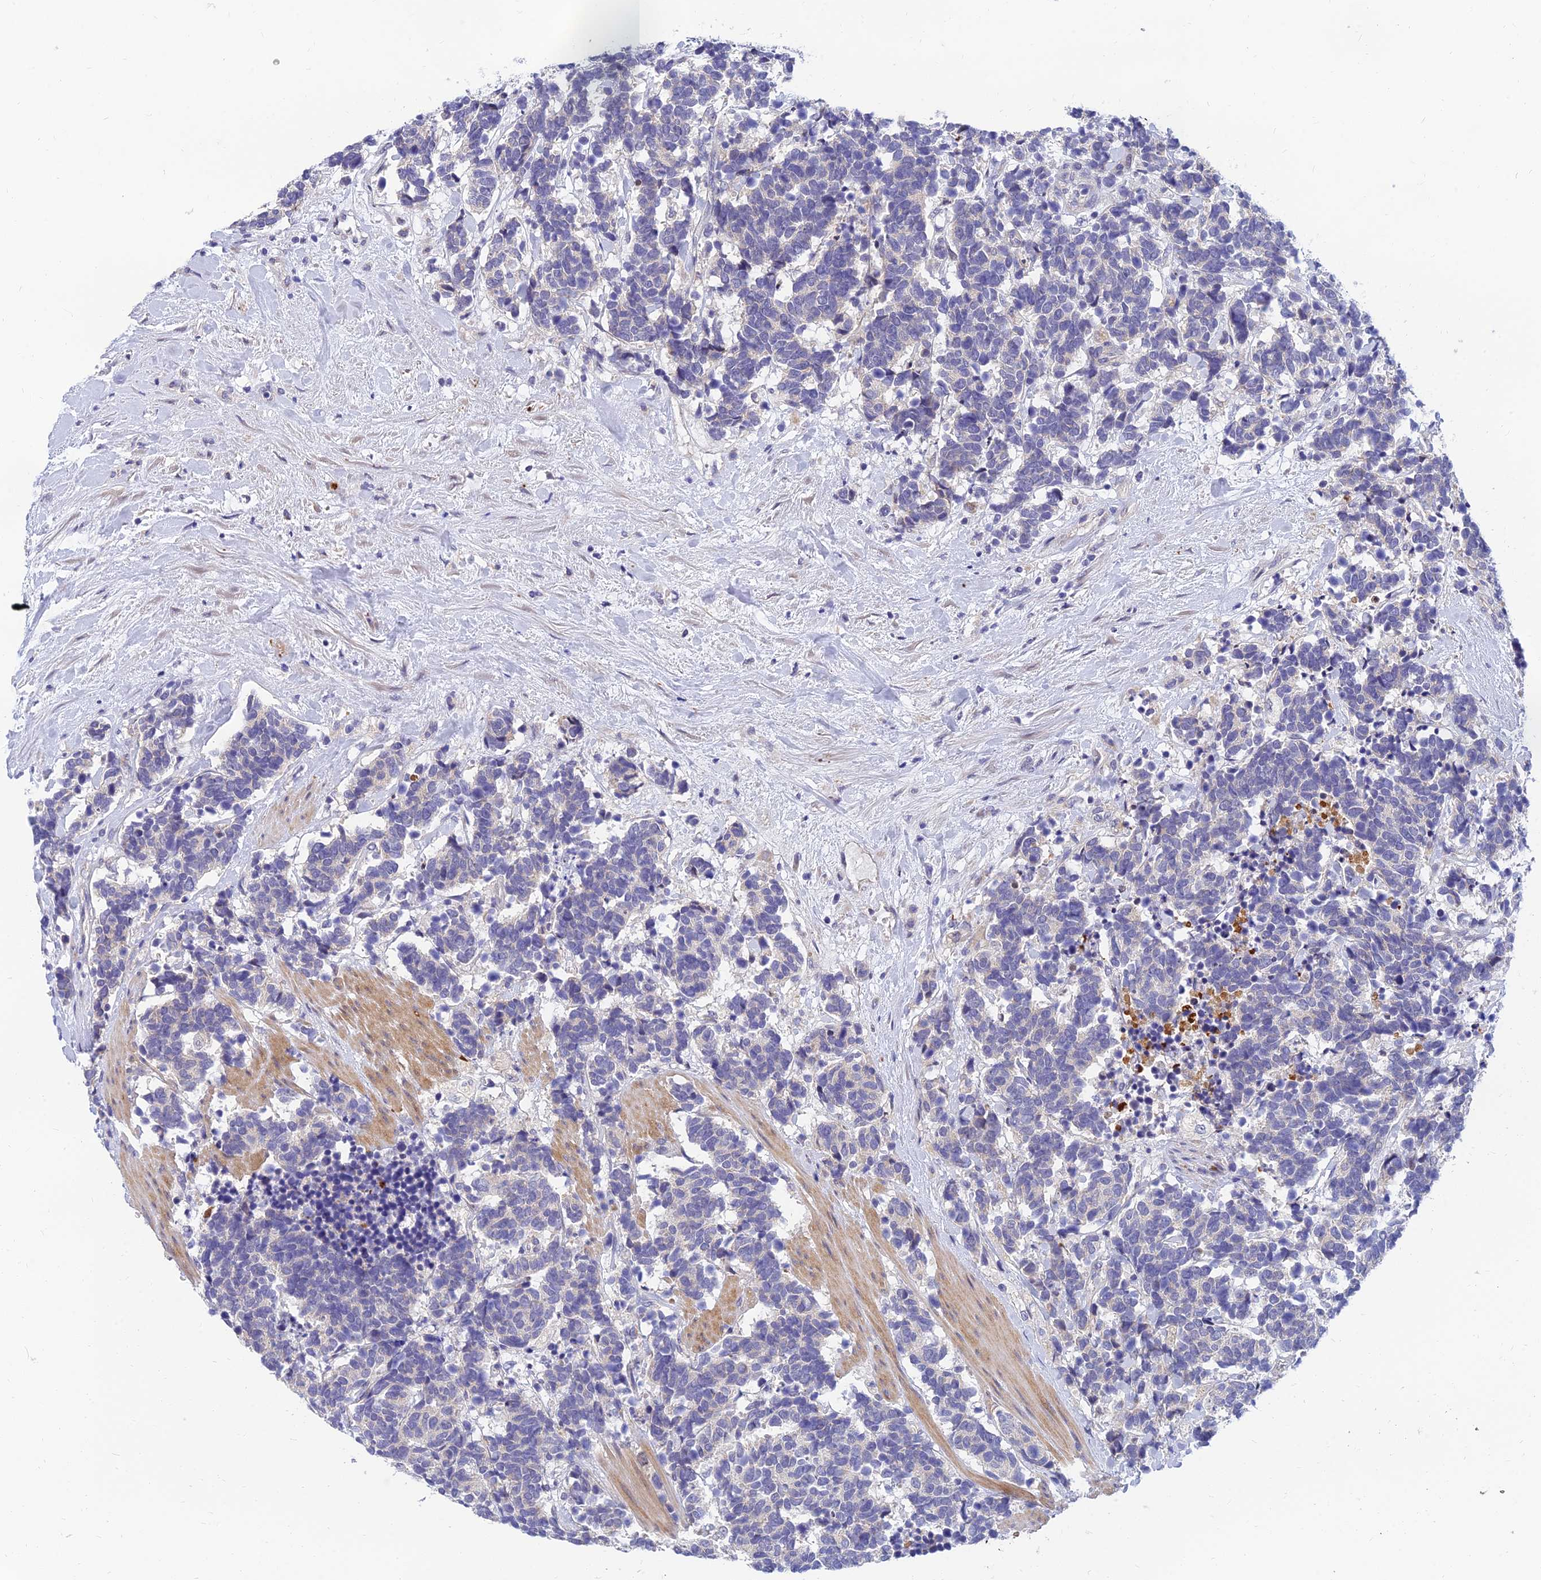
{"staining": {"intensity": "negative", "quantity": "none", "location": "none"}, "tissue": "carcinoid", "cell_type": "Tumor cells", "image_type": "cancer", "snomed": [{"axis": "morphology", "description": "Carcinoma, NOS"}, {"axis": "morphology", "description": "Carcinoid, malignant, NOS"}, {"axis": "topography", "description": "Prostate"}], "caption": "DAB immunohistochemical staining of human carcinoid (malignant) displays no significant positivity in tumor cells.", "gene": "ANKS4B", "patient": {"sex": "male", "age": 57}}